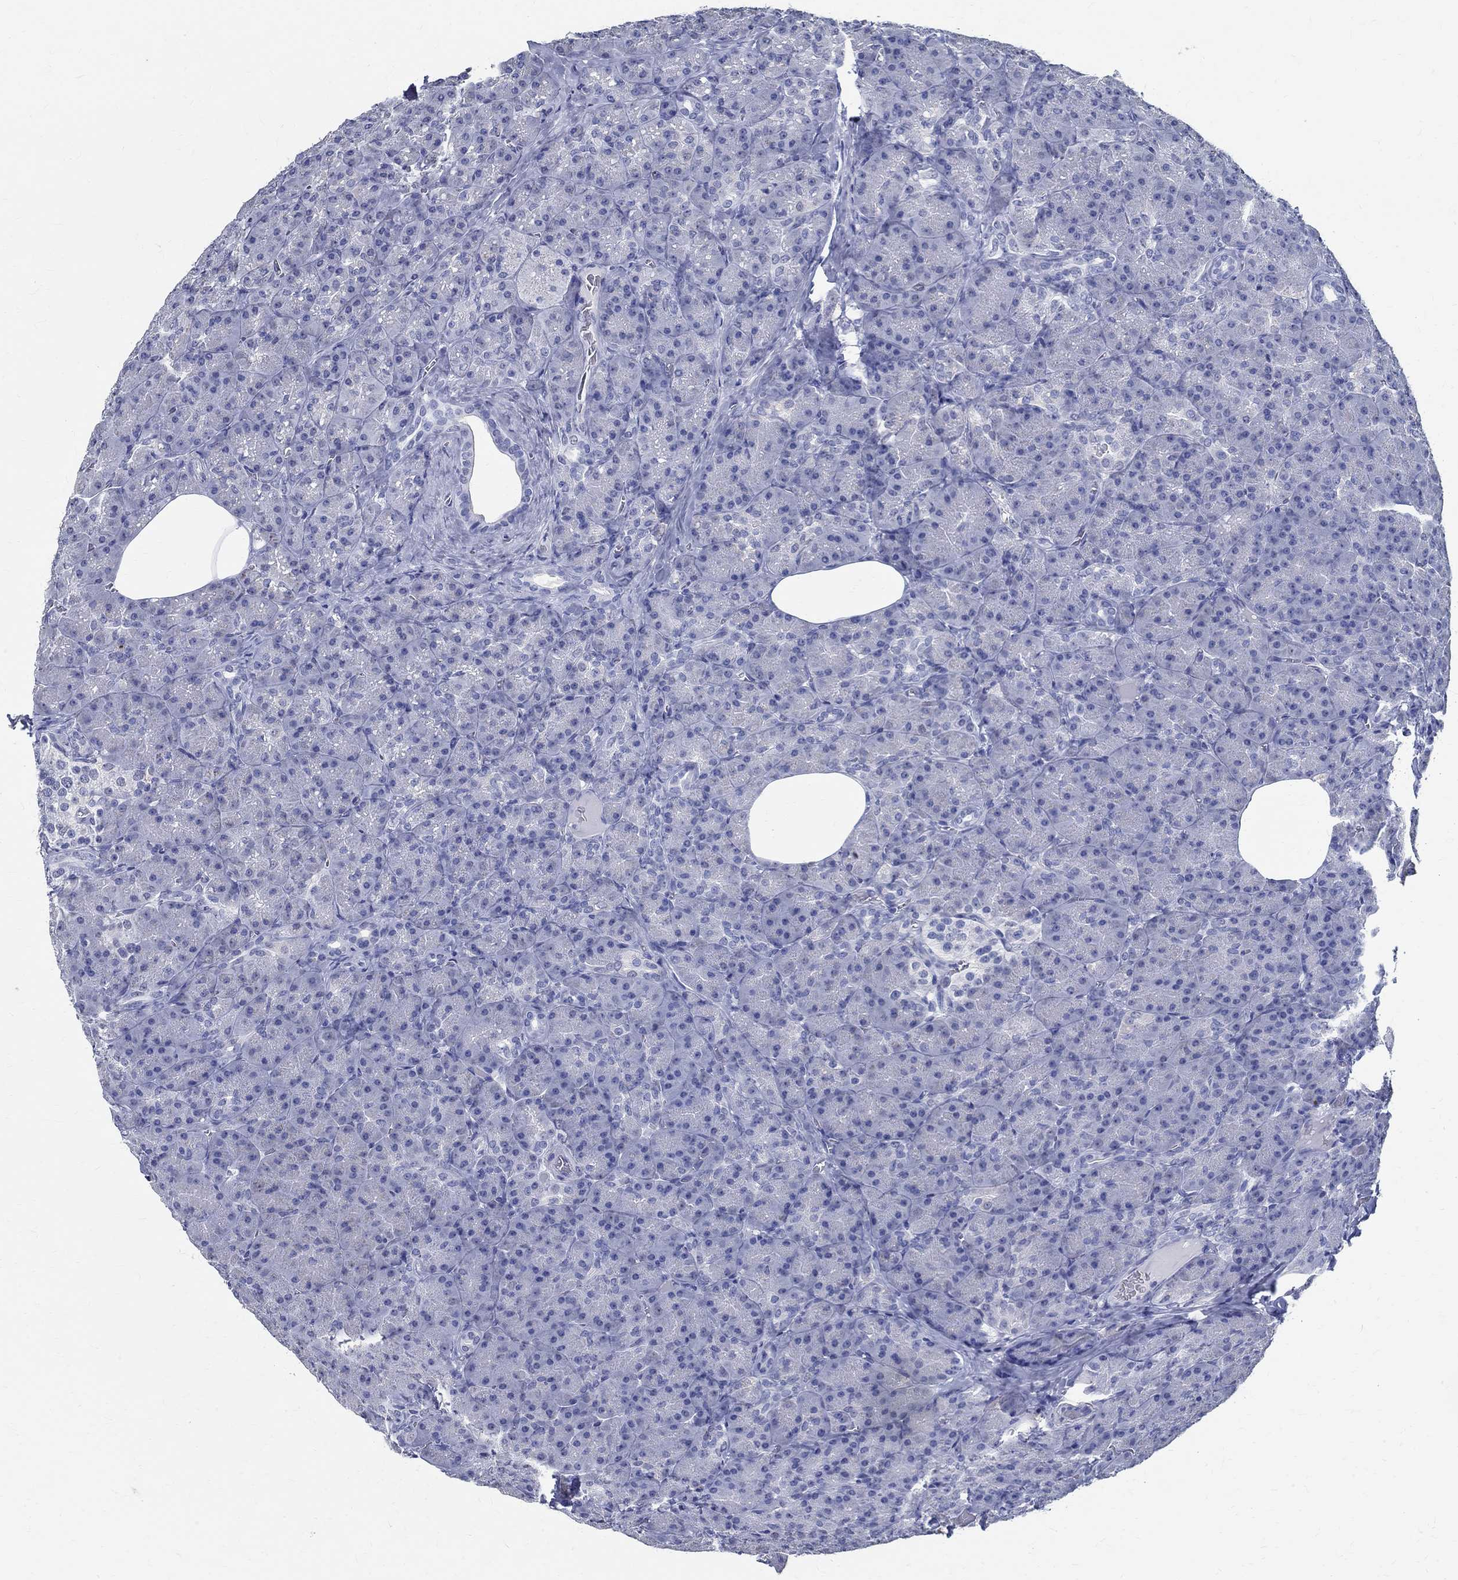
{"staining": {"intensity": "negative", "quantity": "none", "location": "none"}, "tissue": "pancreas", "cell_type": "Exocrine glandular cells", "image_type": "normal", "snomed": [{"axis": "morphology", "description": "Normal tissue, NOS"}, {"axis": "topography", "description": "Pancreas"}], "caption": "Exocrine glandular cells are negative for brown protein staining in unremarkable pancreas. Nuclei are stained in blue.", "gene": "TSPAN16", "patient": {"sex": "male", "age": 57}}